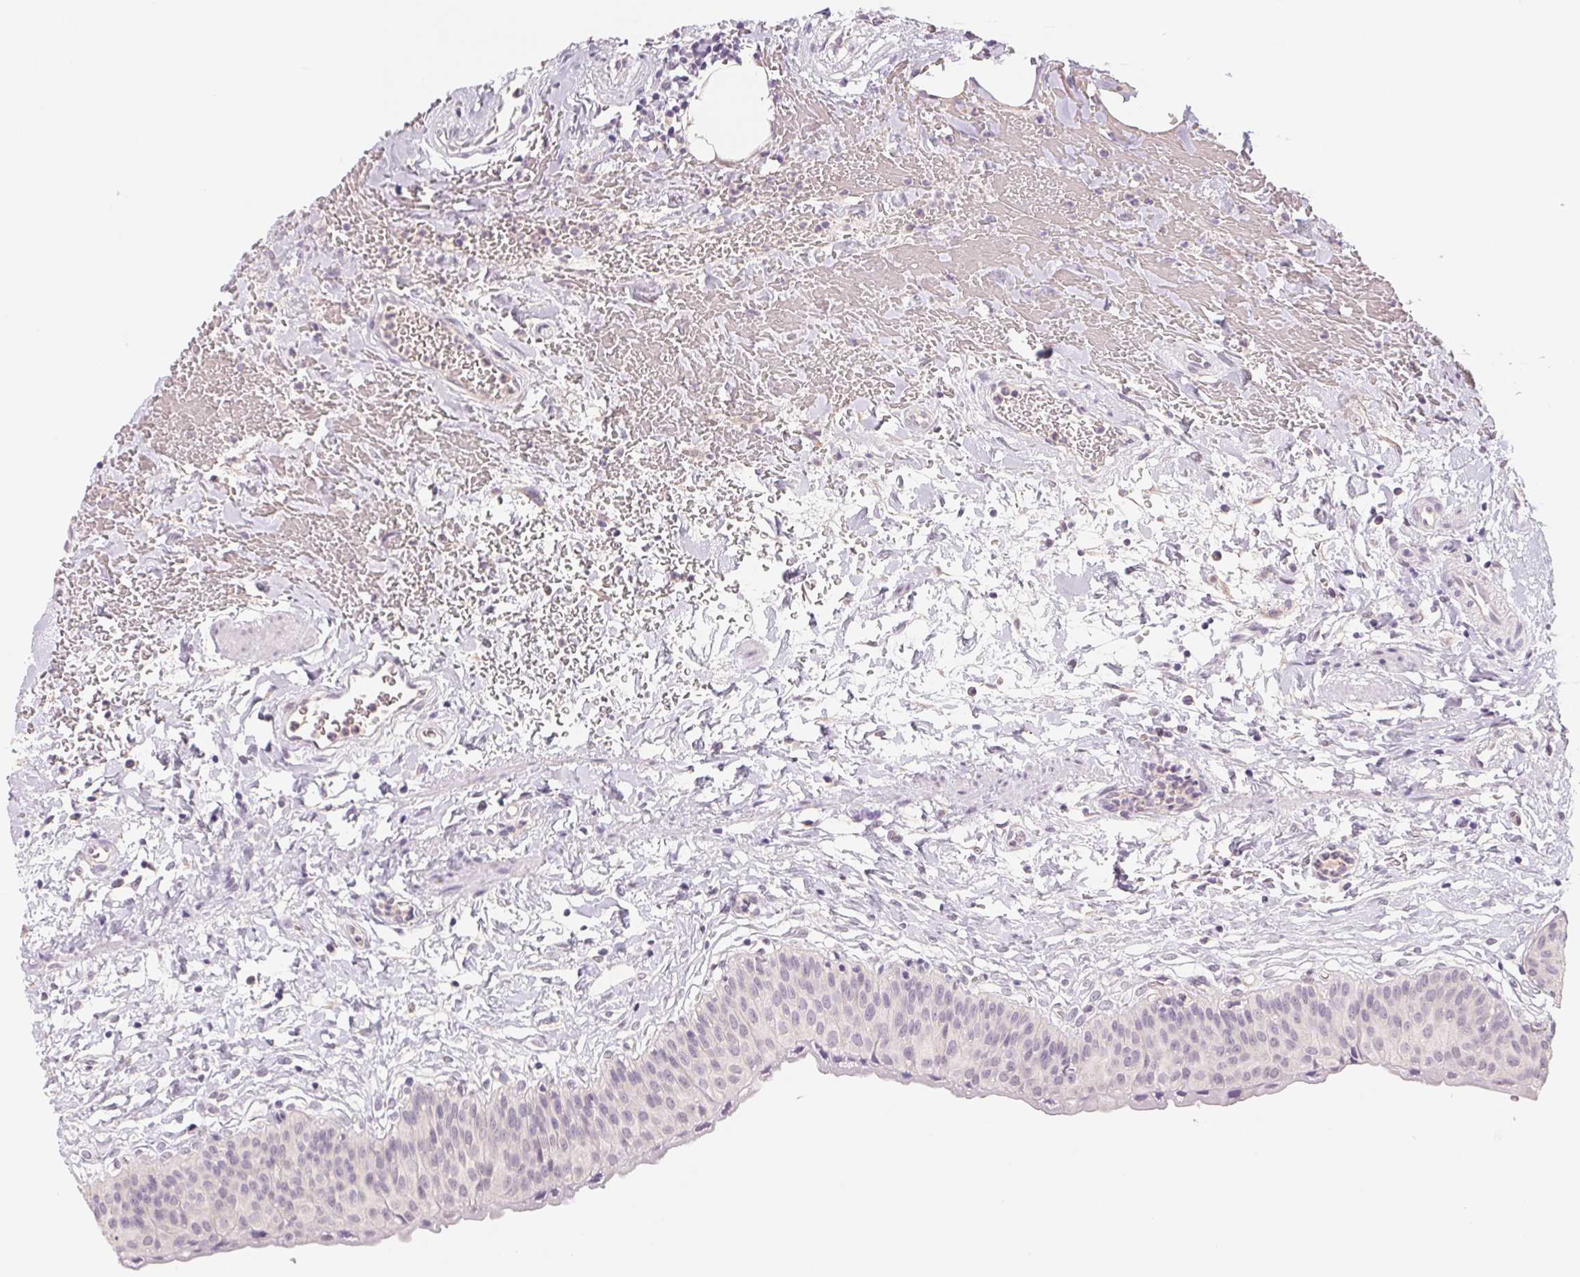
{"staining": {"intensity": "negative", "quantity": "none", "location": "none"}, "tissue": "urinary bladder", "cell_type": "Urothelial cells", "image_type": "normal", "snomed": [{"axis": "morphology", "description": "Normal tissue, NOS"}, {"axis": "topography", "description": "Urinary bladder"}], "caption": "The micrograph shows no significant positivity in urothelial cells of urinary bladder. (DAB immunohistochemistry (IHC) visualized using brightfield microscopy, high magnification).", "gene": "PNMA8B", "patient": {"sex": "male", "age": 55}}